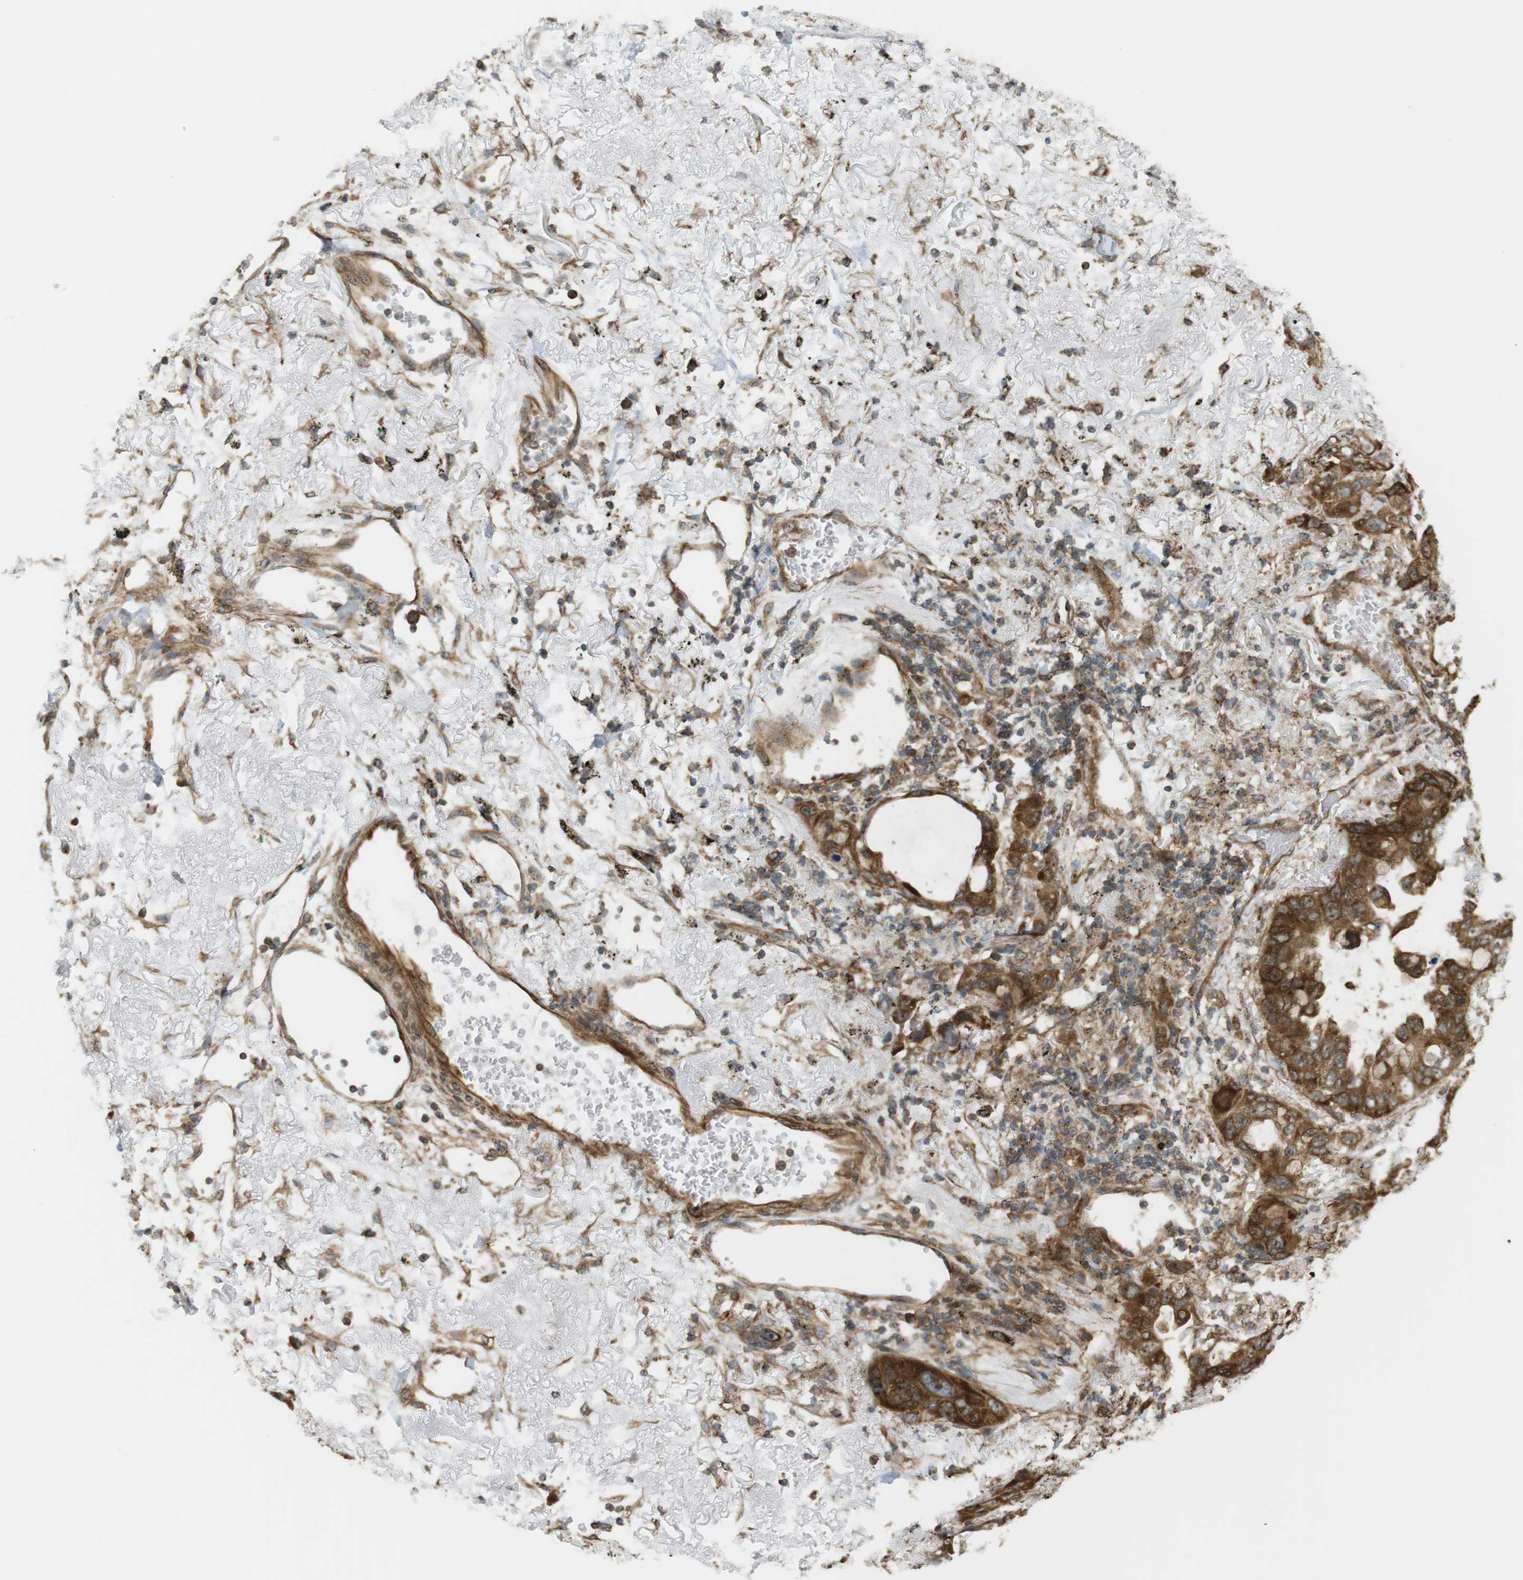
{"staining": {"intensity": "strong", "quantity": ">75%", "location": "cytoplasmic/membranous,nuclear"}, "tissue": "lung cancer", "cell_type": "Tumor cells", "image_type": "cancer", "snomed": [{"axis": "morphology", "description": "Squamous cell carcinoma, NOS"}, {"axis": "topography", "description": "Lung"}], "caption": "Protein expression analysis of lung squamous cell carcinoma displays strong cytoplasmic/membranous and nuclear positivity in approximately >75% of tumor cells.", "gene": "PA2G4", "patient": {"sex": "female", "age": 73}}